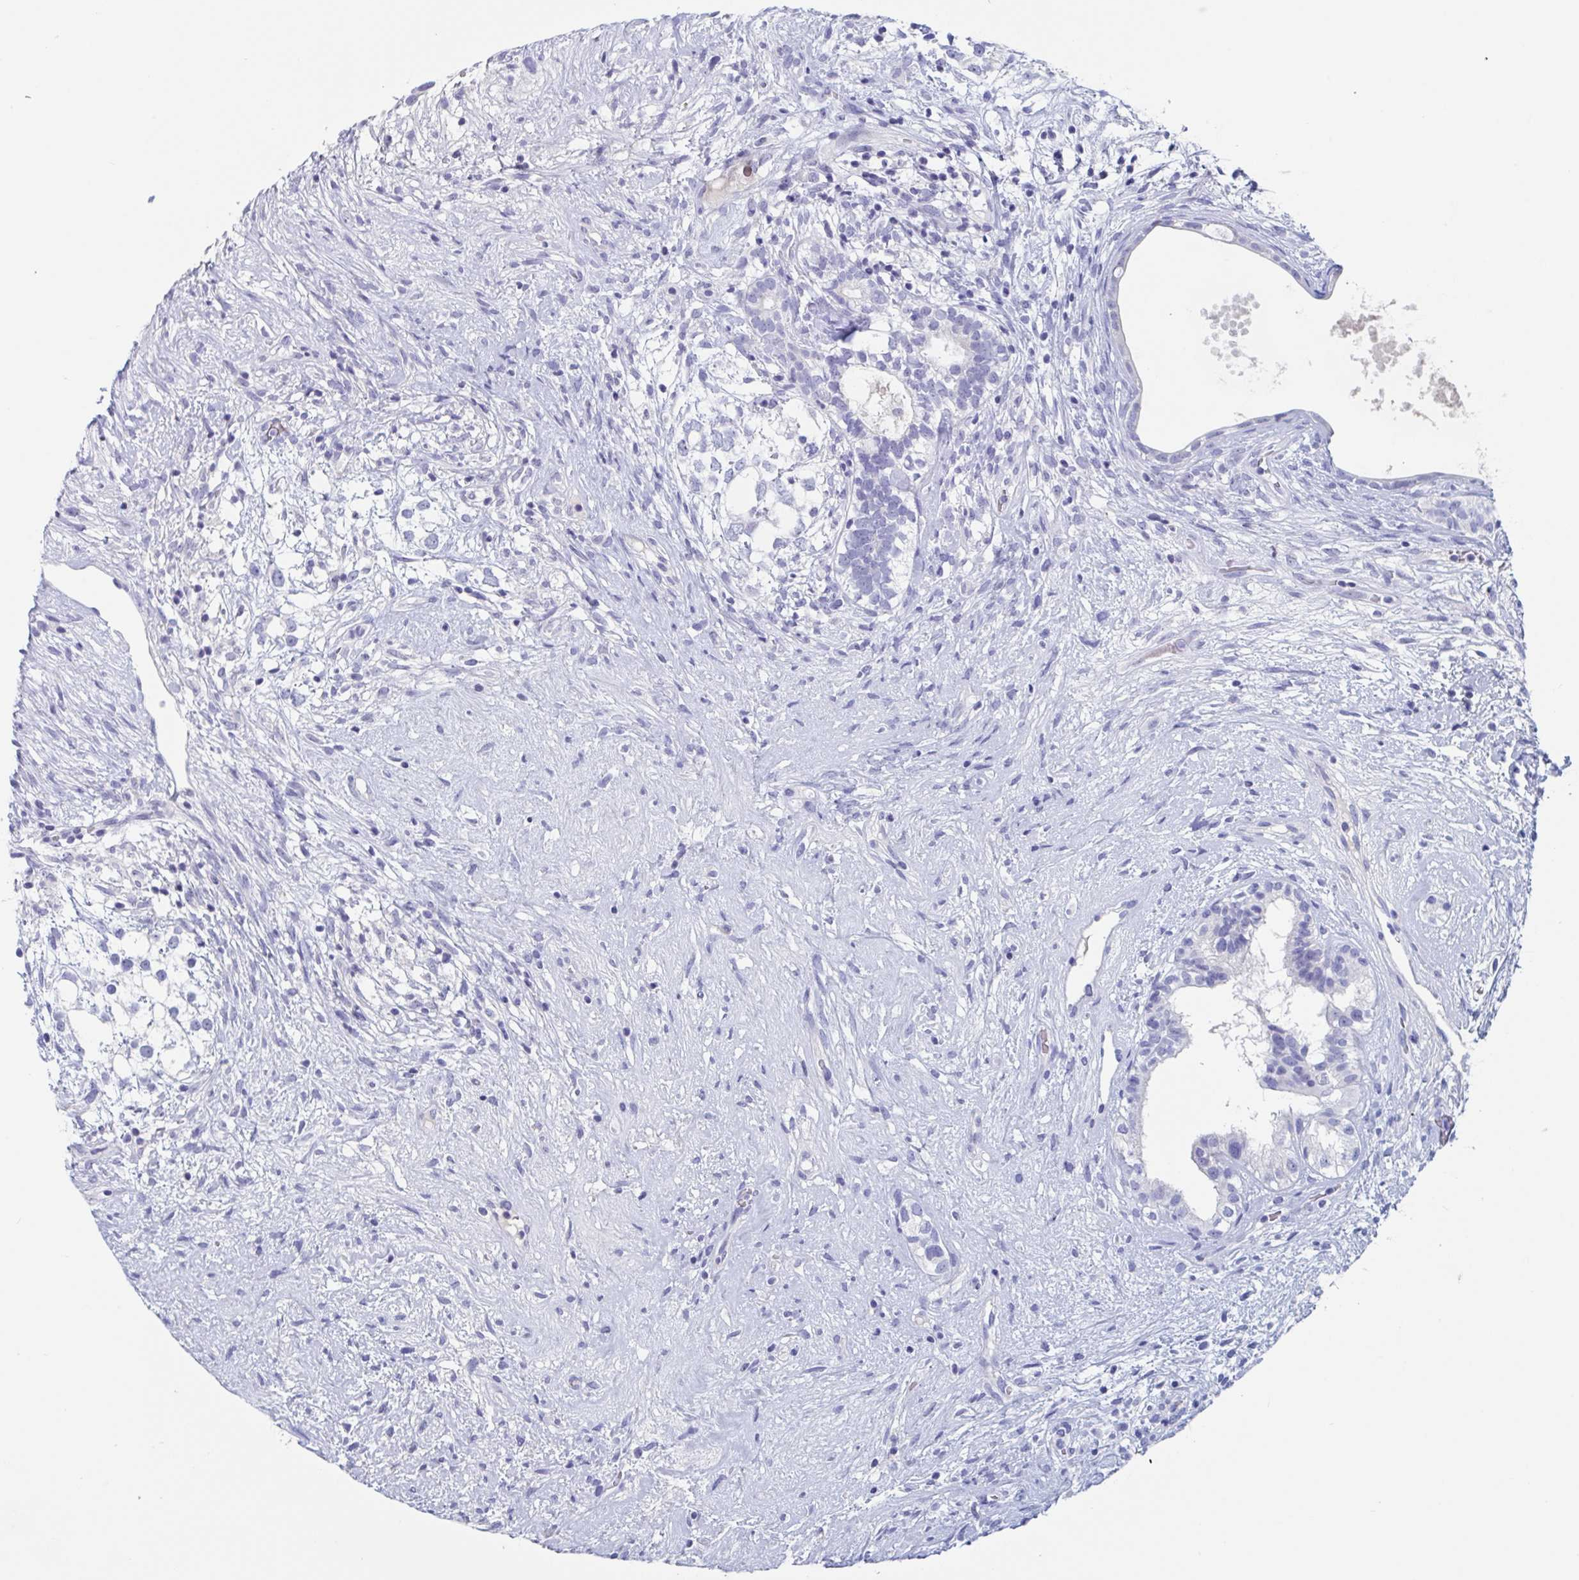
{"staining": {"intensity": "negative", "quantity": "none", "location": "none"}, "tissue": "testis cancer", "cell_type": "Tumor cells", "image_type": "cancer", "snomed": [{"axis": "morphology", "description": "Seminoma, NOS"}, {"axis": "morphology", "description": "Carcinoma, Embryonal, NOS"}, {"axis": "topography", "description": "Testis"}], "caption": "A photomicrograph of human embryonal carcinoma (testis) is negative for staining in tumor cells. (Immunohistochemistry (ihc), brightfield microscopy, high magnification).", "gene": "DPEP3", "patient": {"sex": "male", "age": 41}}